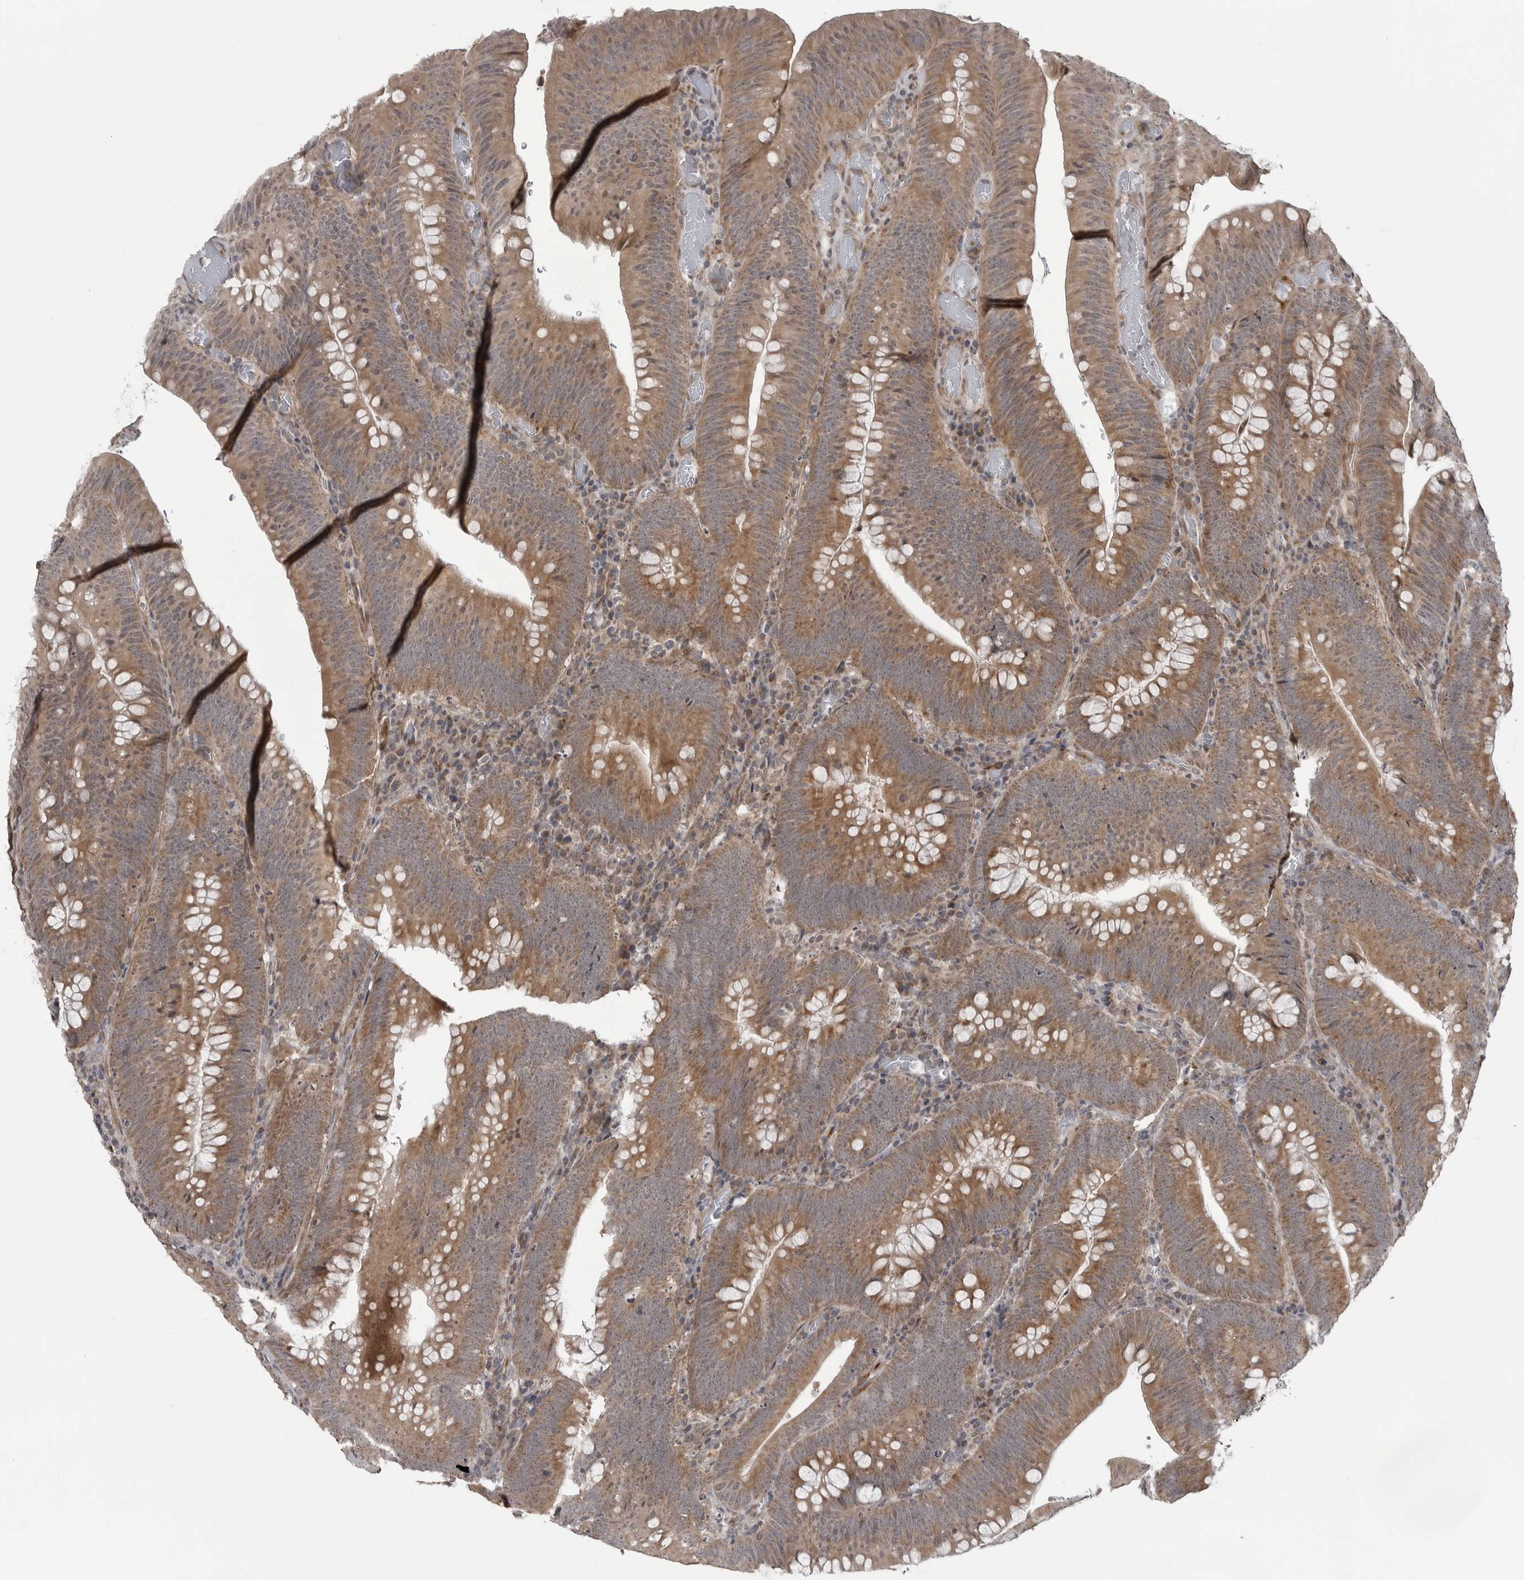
{"staining": {"intensity": "moderate", "quantity": ">75%", "location": "cytoplasmic/membranous"}, "tissue": "colorectal cancer", "cell_type": "Tumor cells", "image_type": "cancer", "snomed": [{"axis": "morphology", "description": "Normal tissue, NOS"}, {"axis": "topography", "description": "Colon"}], "caption": "High-magnification brightfield microscopy of colorectal cancer stained with DAB (brown) and counterstained with hematoxylin (blue). tumor cells exhibit moderate cytoplasmic/membranous expression is seen in approximately>75% of cells. The staining was performed using DAB to visualize the protein expression in brown, while the nuclei were stained in blue with hematoxylin (Magnification: 20x).", "gene": "FAAP100", "patient": {"sex": "female", "age": 82}}